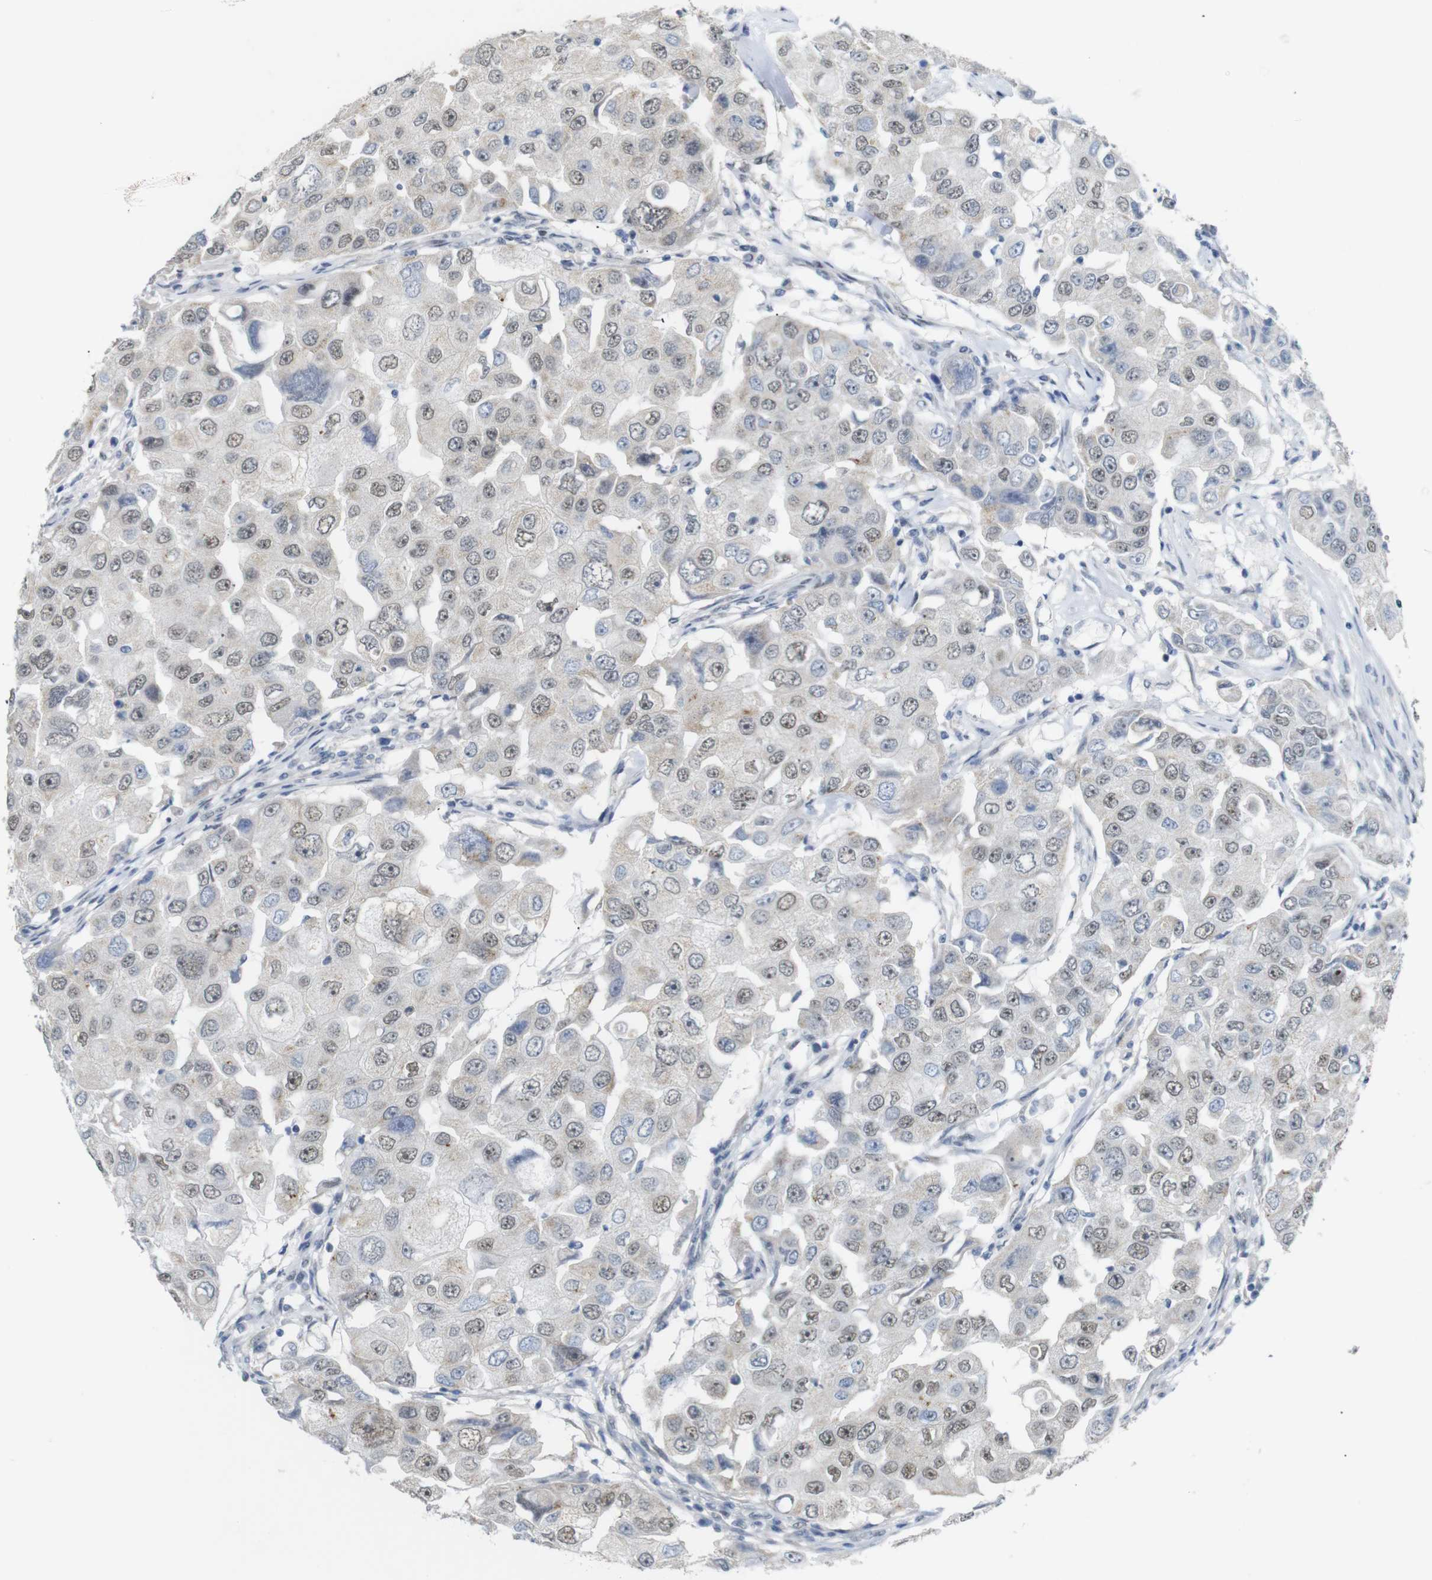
{"staining": {"intensity": "weak", "quantity": "25%-75%", "location": "nuclear"}, "tissue": "breast cancer", "cell_type": "Tumor cells", "image_type": "cancer", "snomed": [{"axis": "morphology", "description": "Duct carcinoma"}, {"axis": "topography", "description": "Breast"}], "caption": "The histopathology image displays staining of intraductal carcinoma (breast), revealing weak nuclear protein expression (brown color) within tumor cells.", "gene": "GPR158", "patient": {"sex": "female", "age": 27}}